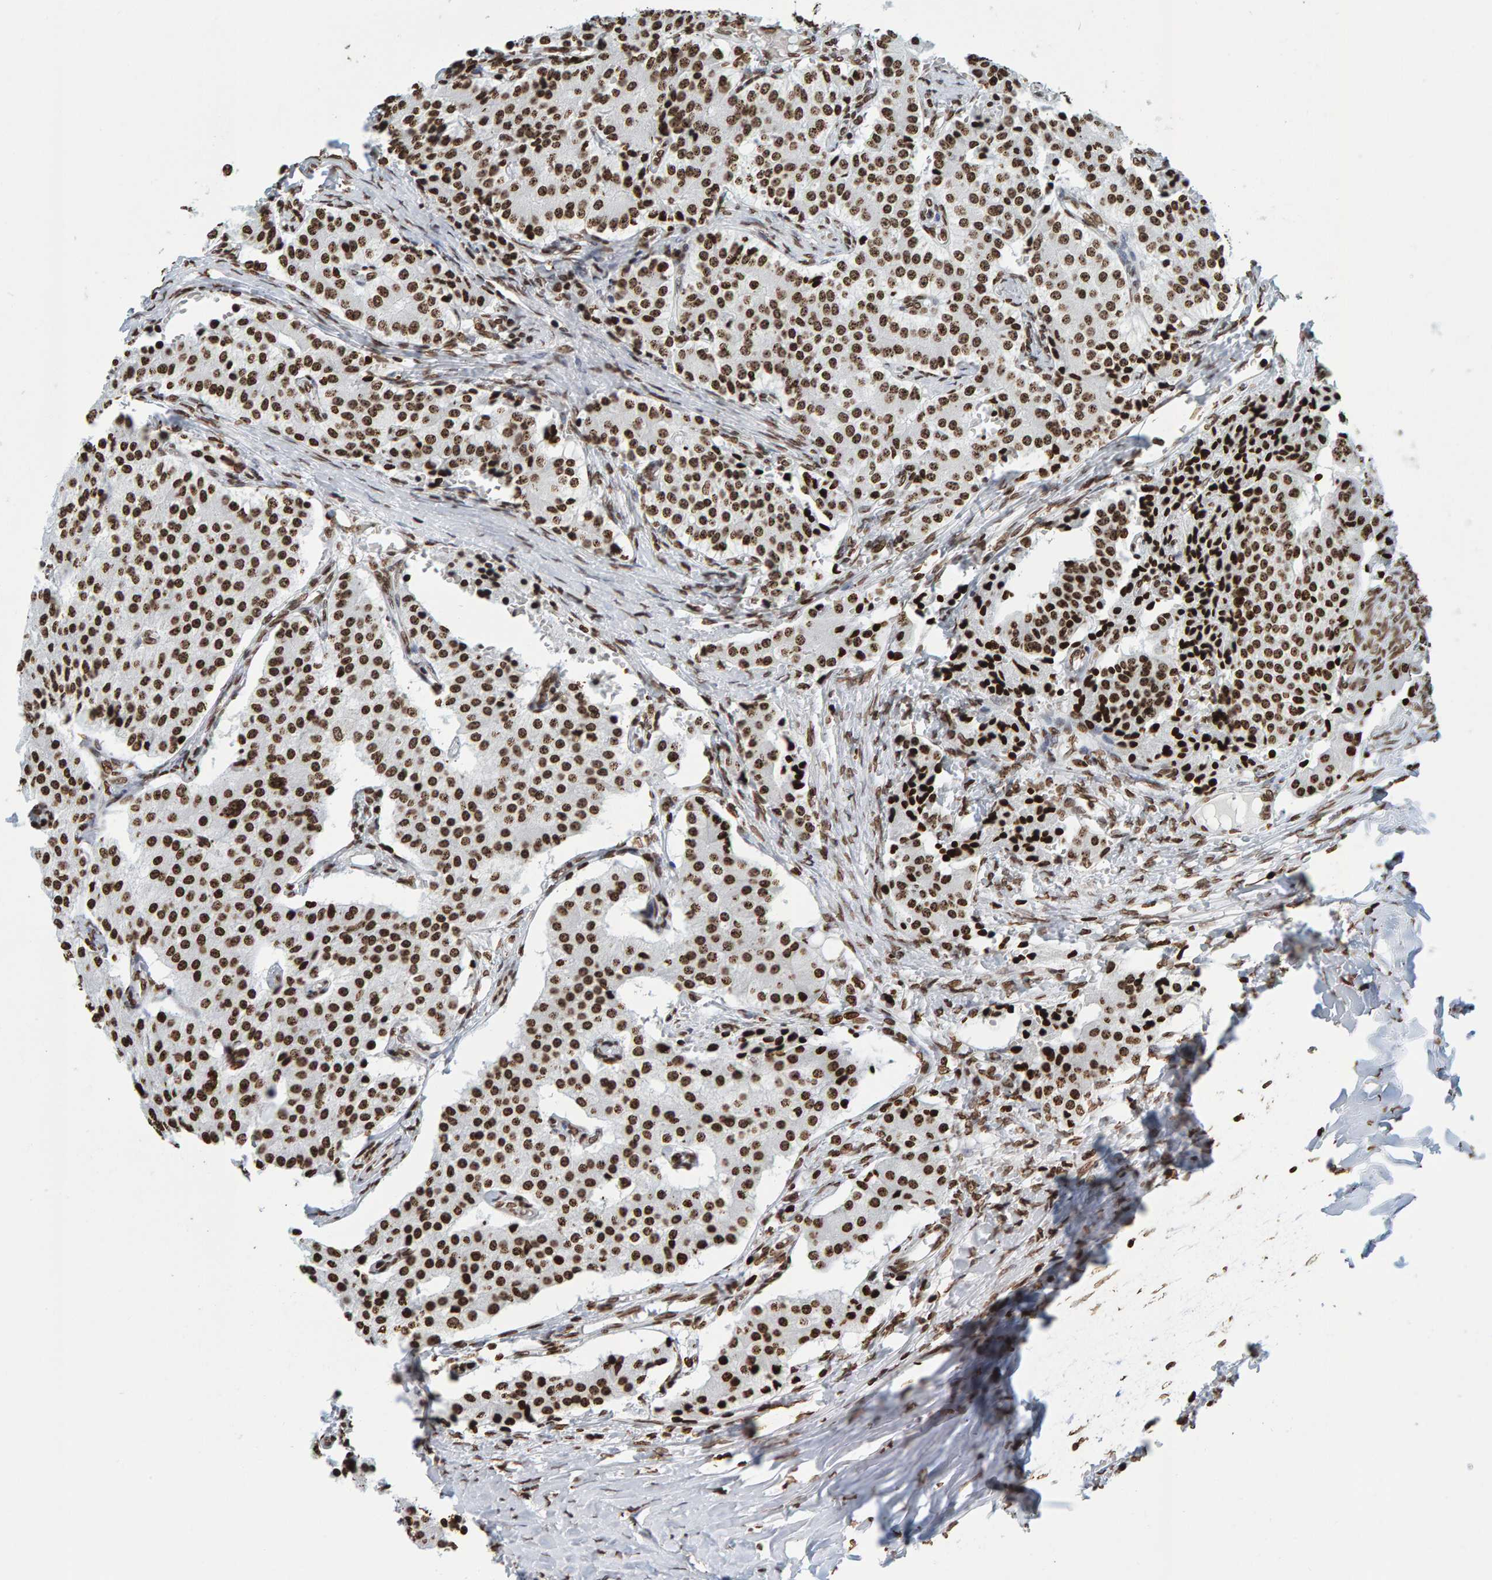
{"staining": {"intensity": "strong", "quantity": ">75%", "location": "nuclear"}, "tissue": "carcinoid", "cell_type": "Tumor cells", "image_type": "cancer", "snomed": [{"axis": "morphology", "description": "Carcinoid, malignant, NOS"}, {"axis": "topography", "description": "Colon"}], "caption": "Protein expression analysis of human carcinoid (malignant) reveals strong nuclear staining in approximately >75% of tumor cells. (Stains: DAB in brown, nuclei in blue, Microscopy: brightfield microscopy at high magnification).", "gene": "BRF2", "patient": {"sex": "female", "age": 52}}